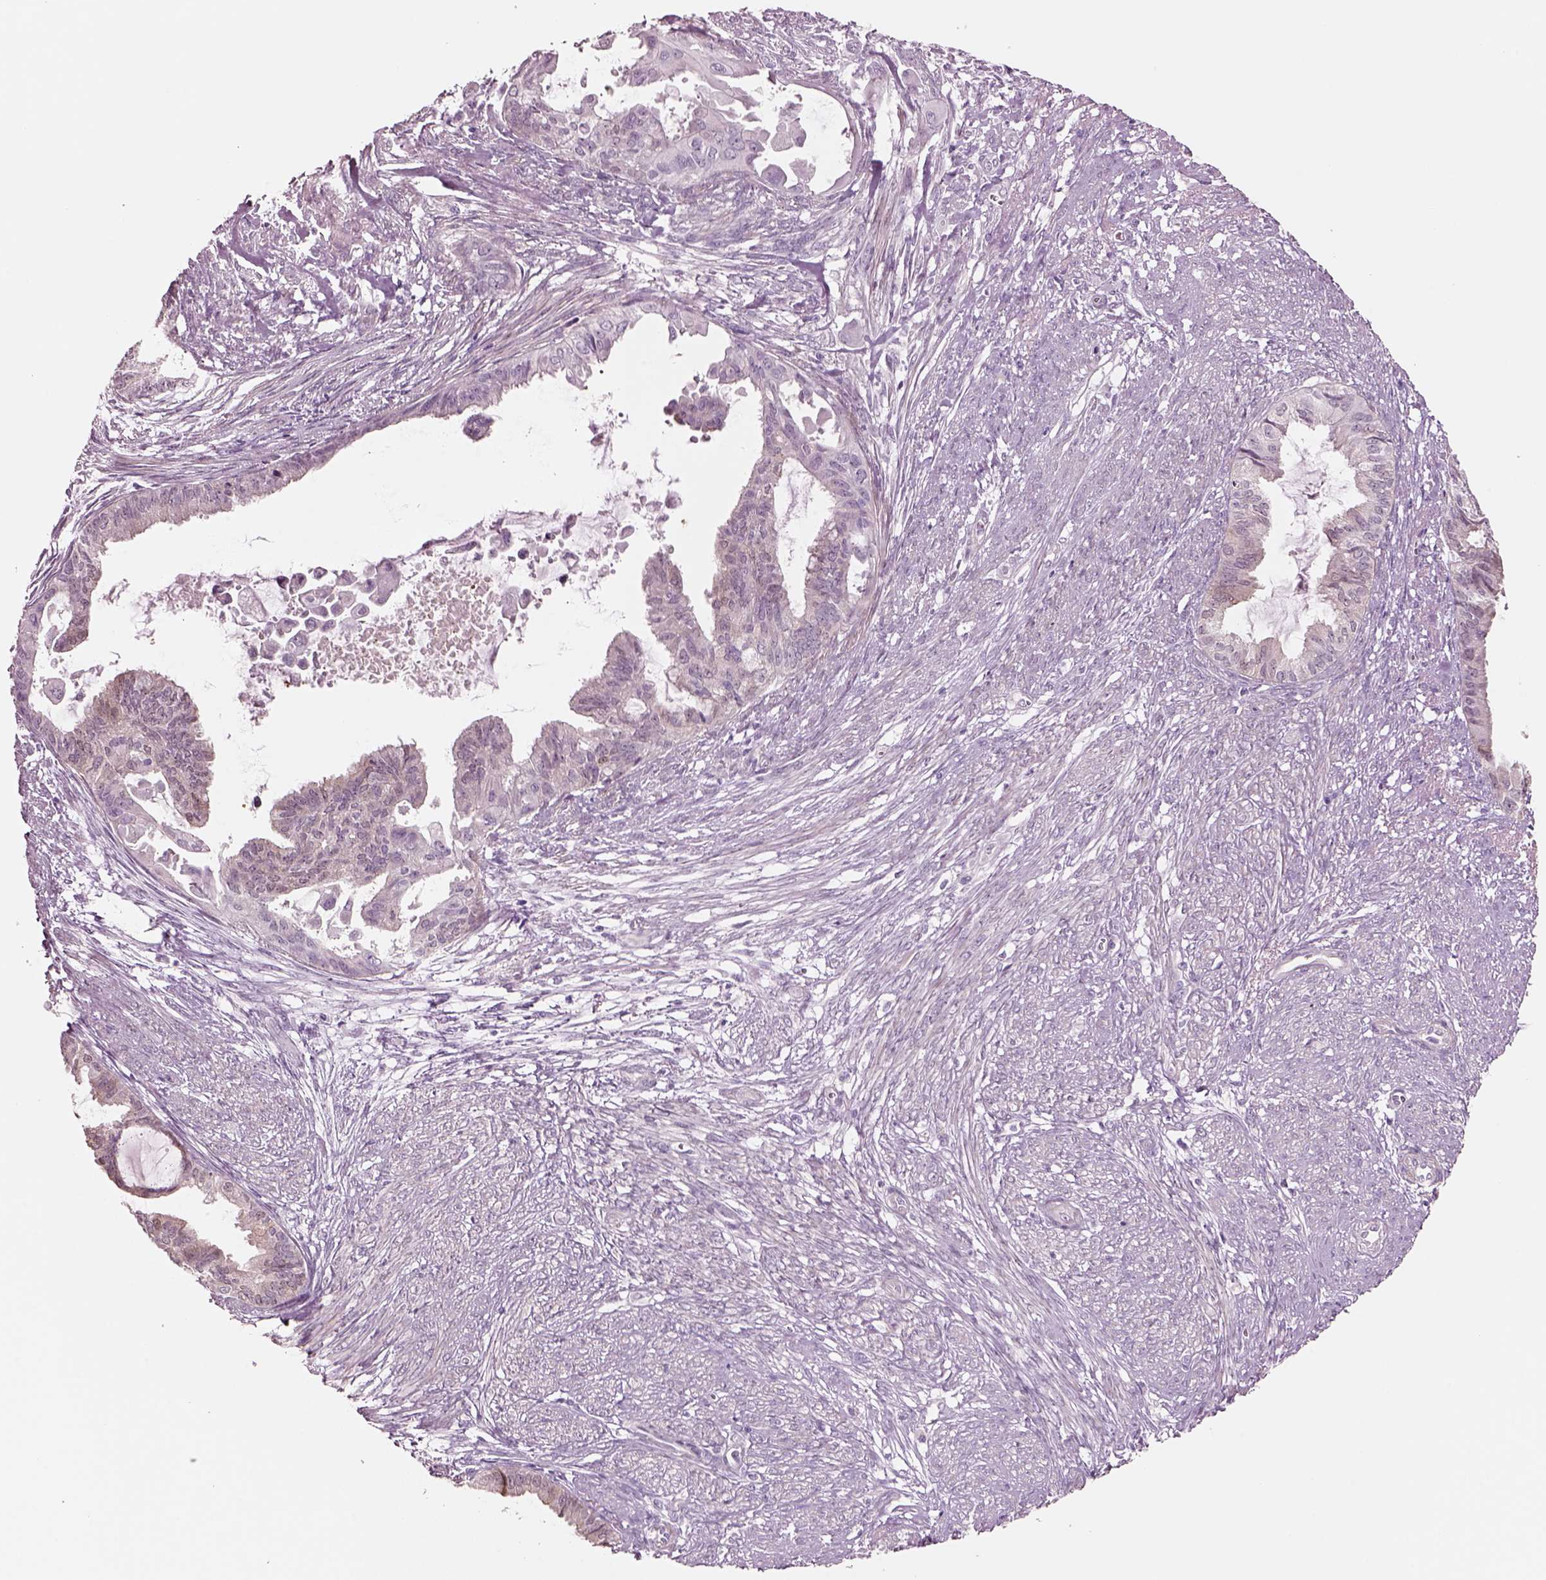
{"staining": {"intensity": "weak", "quantity": "<25%", "location": "cytoplasmic/membranous"}, "tissue": "endometrial cancer", "cell_type": "Tumor cells", "image_type": "cancer", "snomed": [{"axis": "morphology", "description": "Adenocarcinoma, NOS"}, {"axis": "topography", "description": "Endometrium"}], "caption": "The image shows no significant positivity in tumor cells of endometrial cancer.", "gene": "SCML2", "patient": {"sex": "female", "age": 86}}